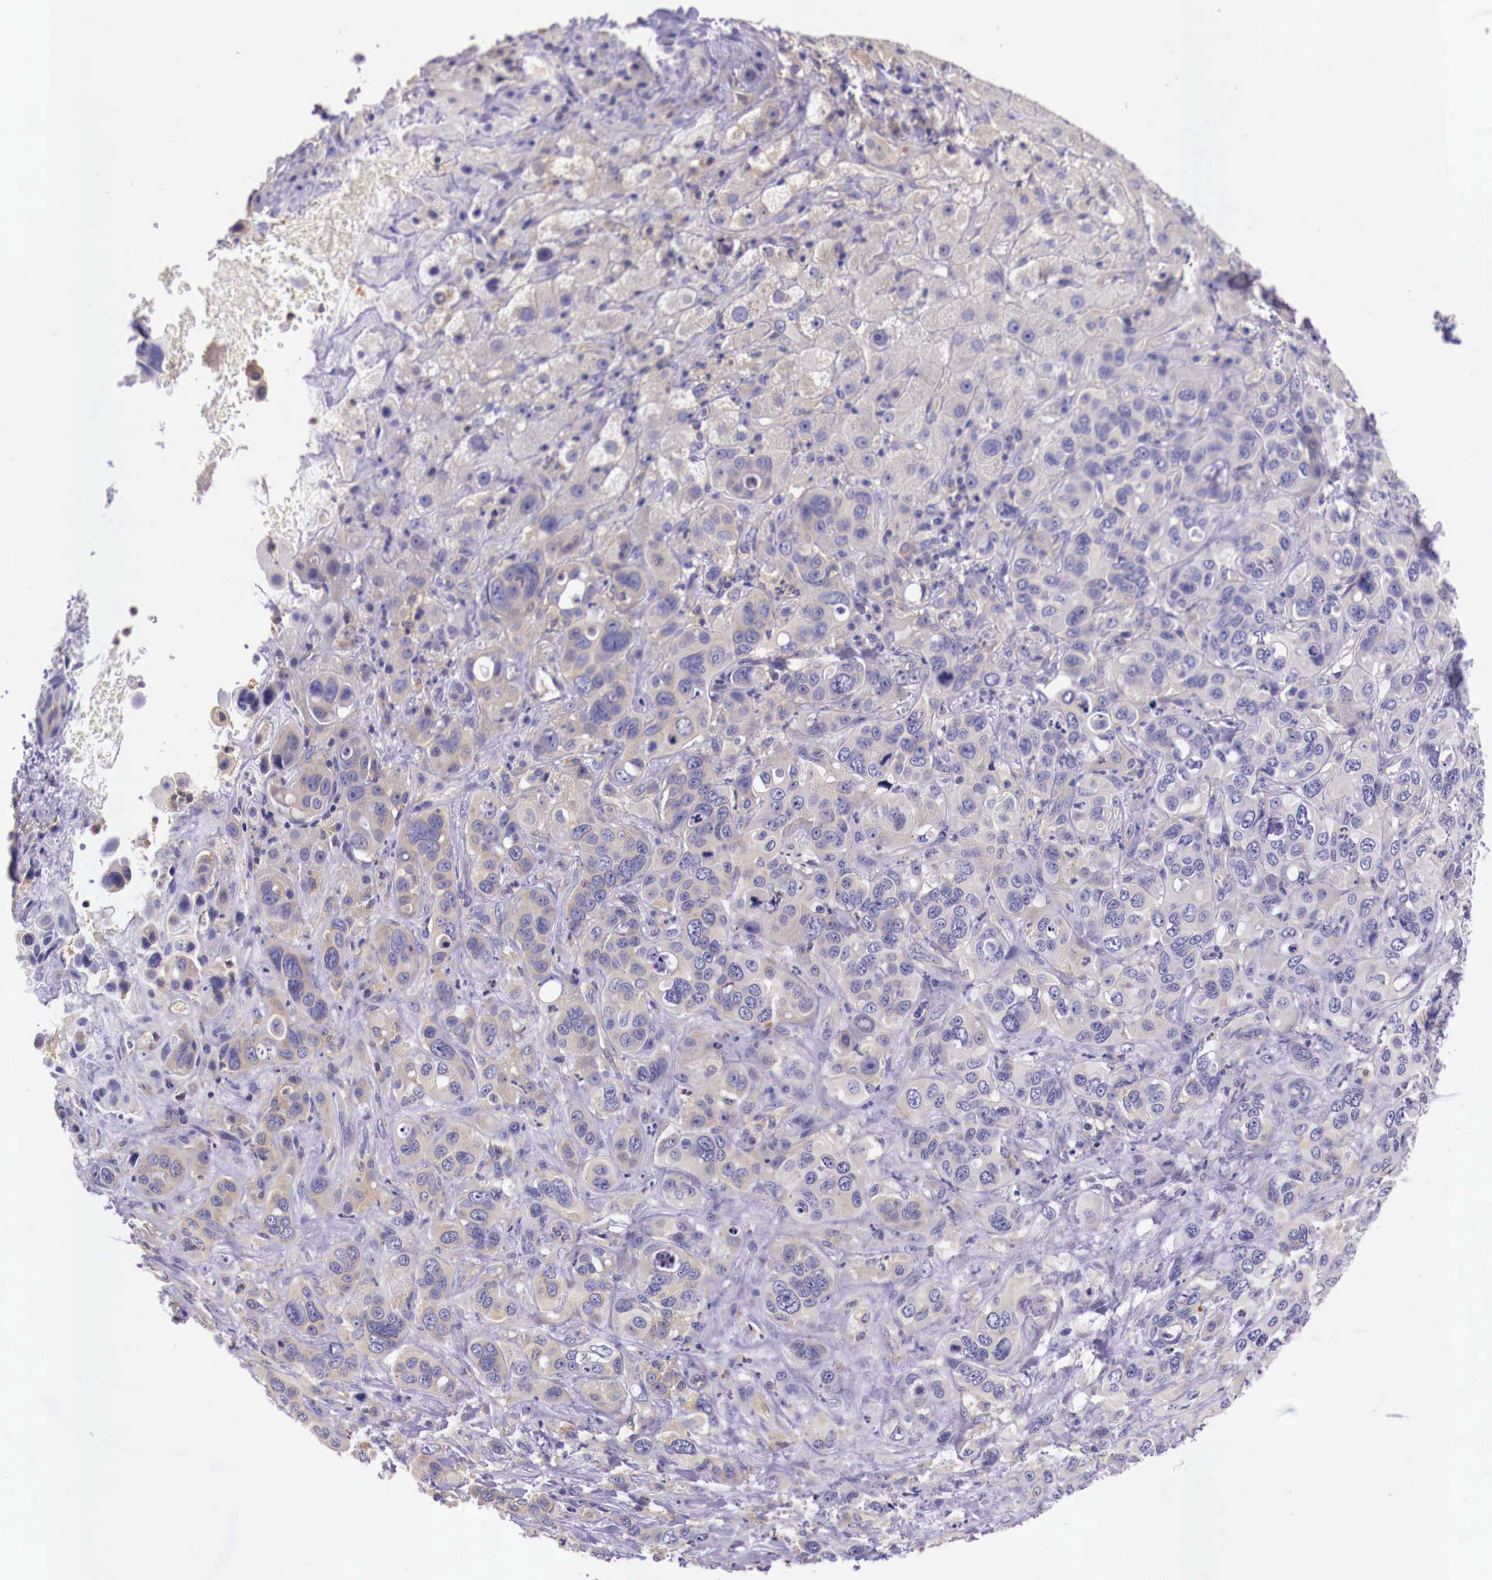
{"staining": {"intensity": "weak", "quantity": "25%-75%", "location": "cytoplasmic/membranous"}, "tissue": "liver cancer", "cell_type": "Tumor cells", "image_type": "cancer", "snomed": [{"axis": "morphology", "description": "Cholangiocarcinoma"}, {"axis": "topography", "description": "Liver"}], "caption": "Immunohistochemical staining of cholangiocarcinoma (liver) displays weak cytoplasmic/membranous protein staining in about 25%-75% of tumor cells.", "gene": "GRIPAP1", "patient": {"sex": "female", "age": 79}}